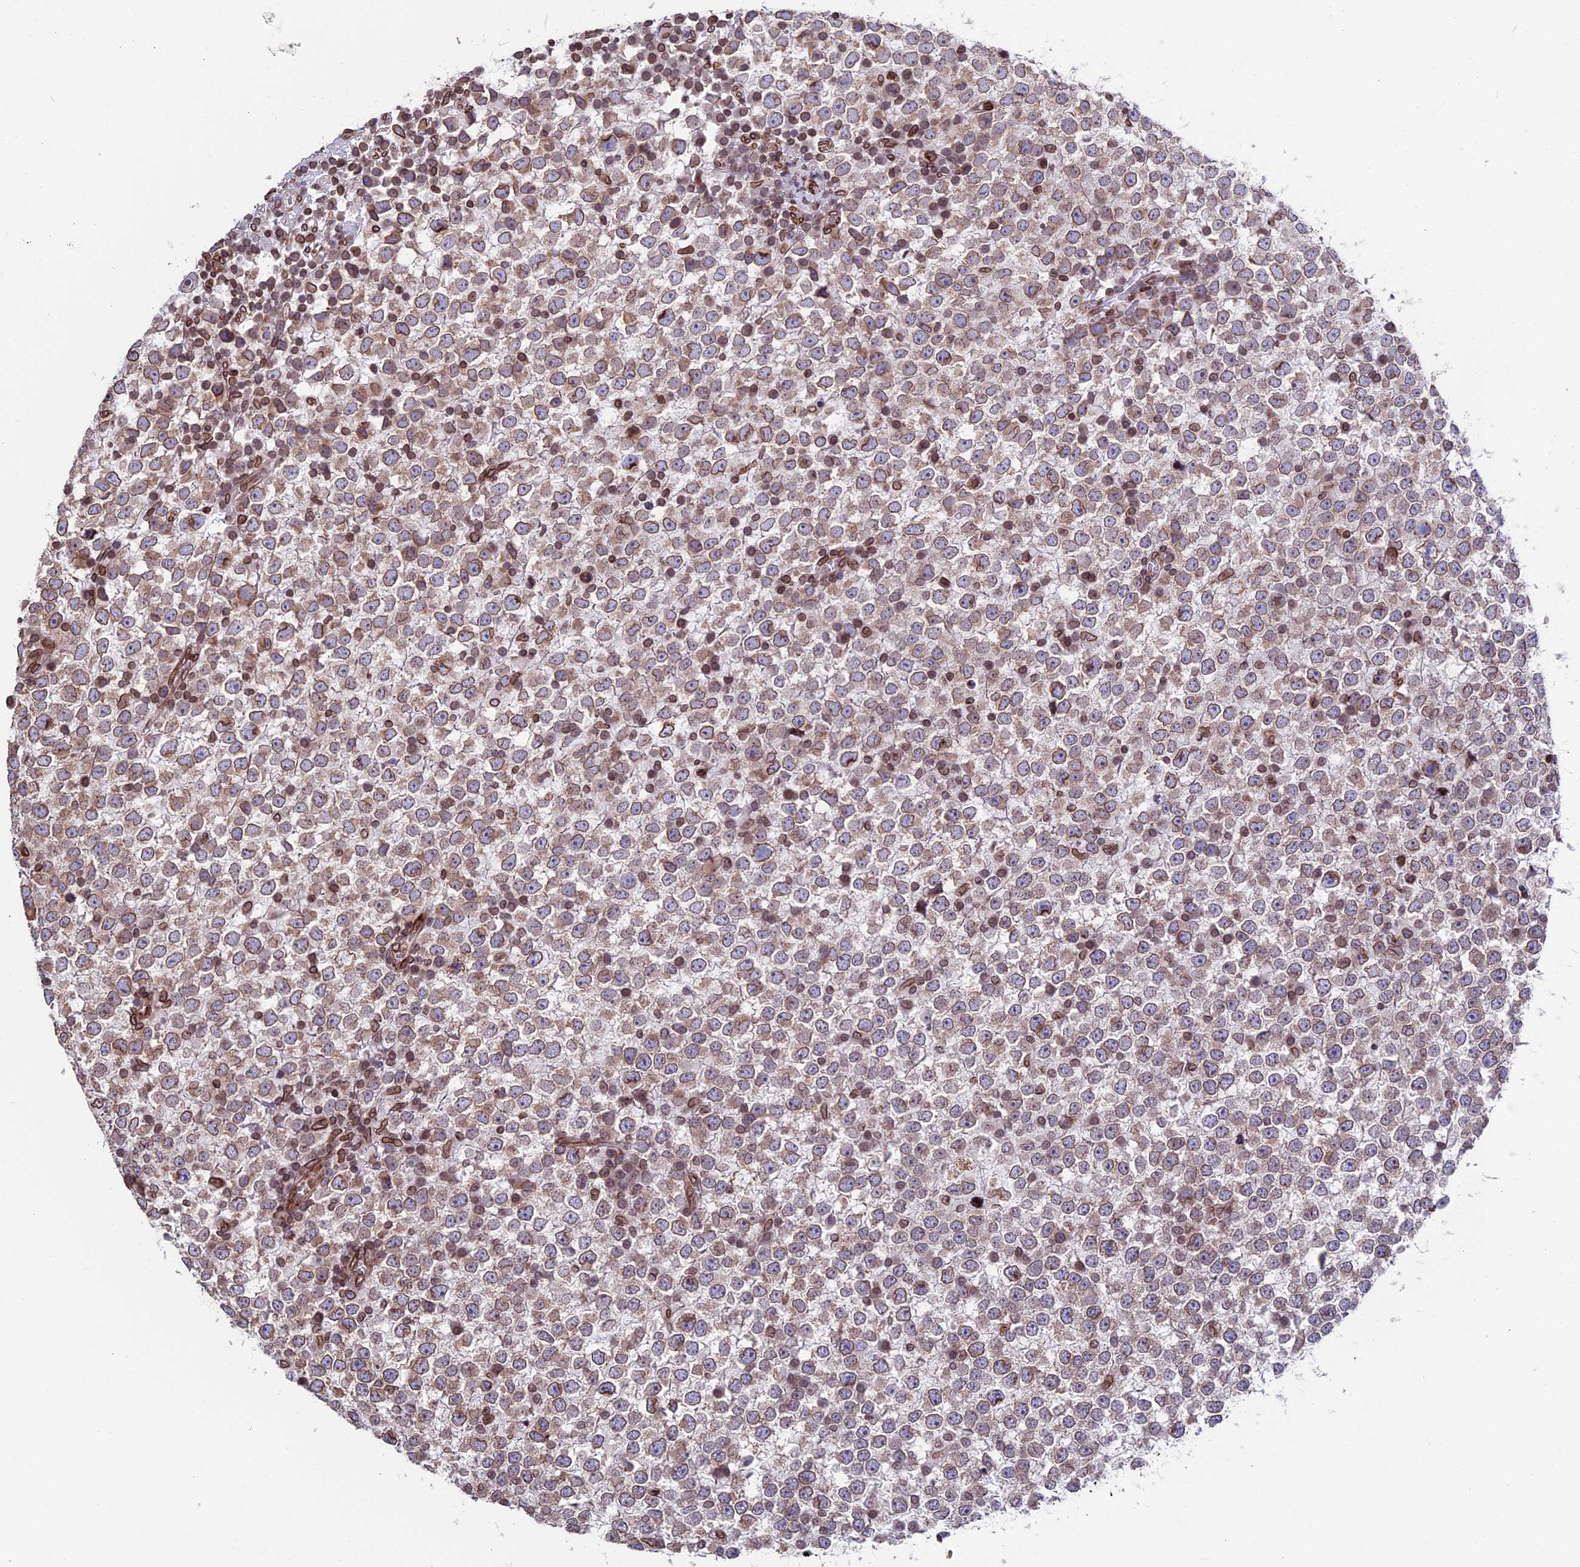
{"staining": {"intensity": "moderate", "quantity": ">75%", "location": "cytoplasmic/membranous,nuclear"}, "tissue": "testis cancer", "cell_type": "Tumor cells", "image_type": "cancer", "snomed": [{"axis": "morphology", "description": "Seminoma, NOS"}, {"axis": "topography", "description": "Testis"}], "caption": "Moderate cytoplasmic/membranous and nuclear staining is appreciated in about >75% of tumor cells in testis cancer.", "gene": "PTCHD4", "patient": {"sex": "male", "age": 65}}